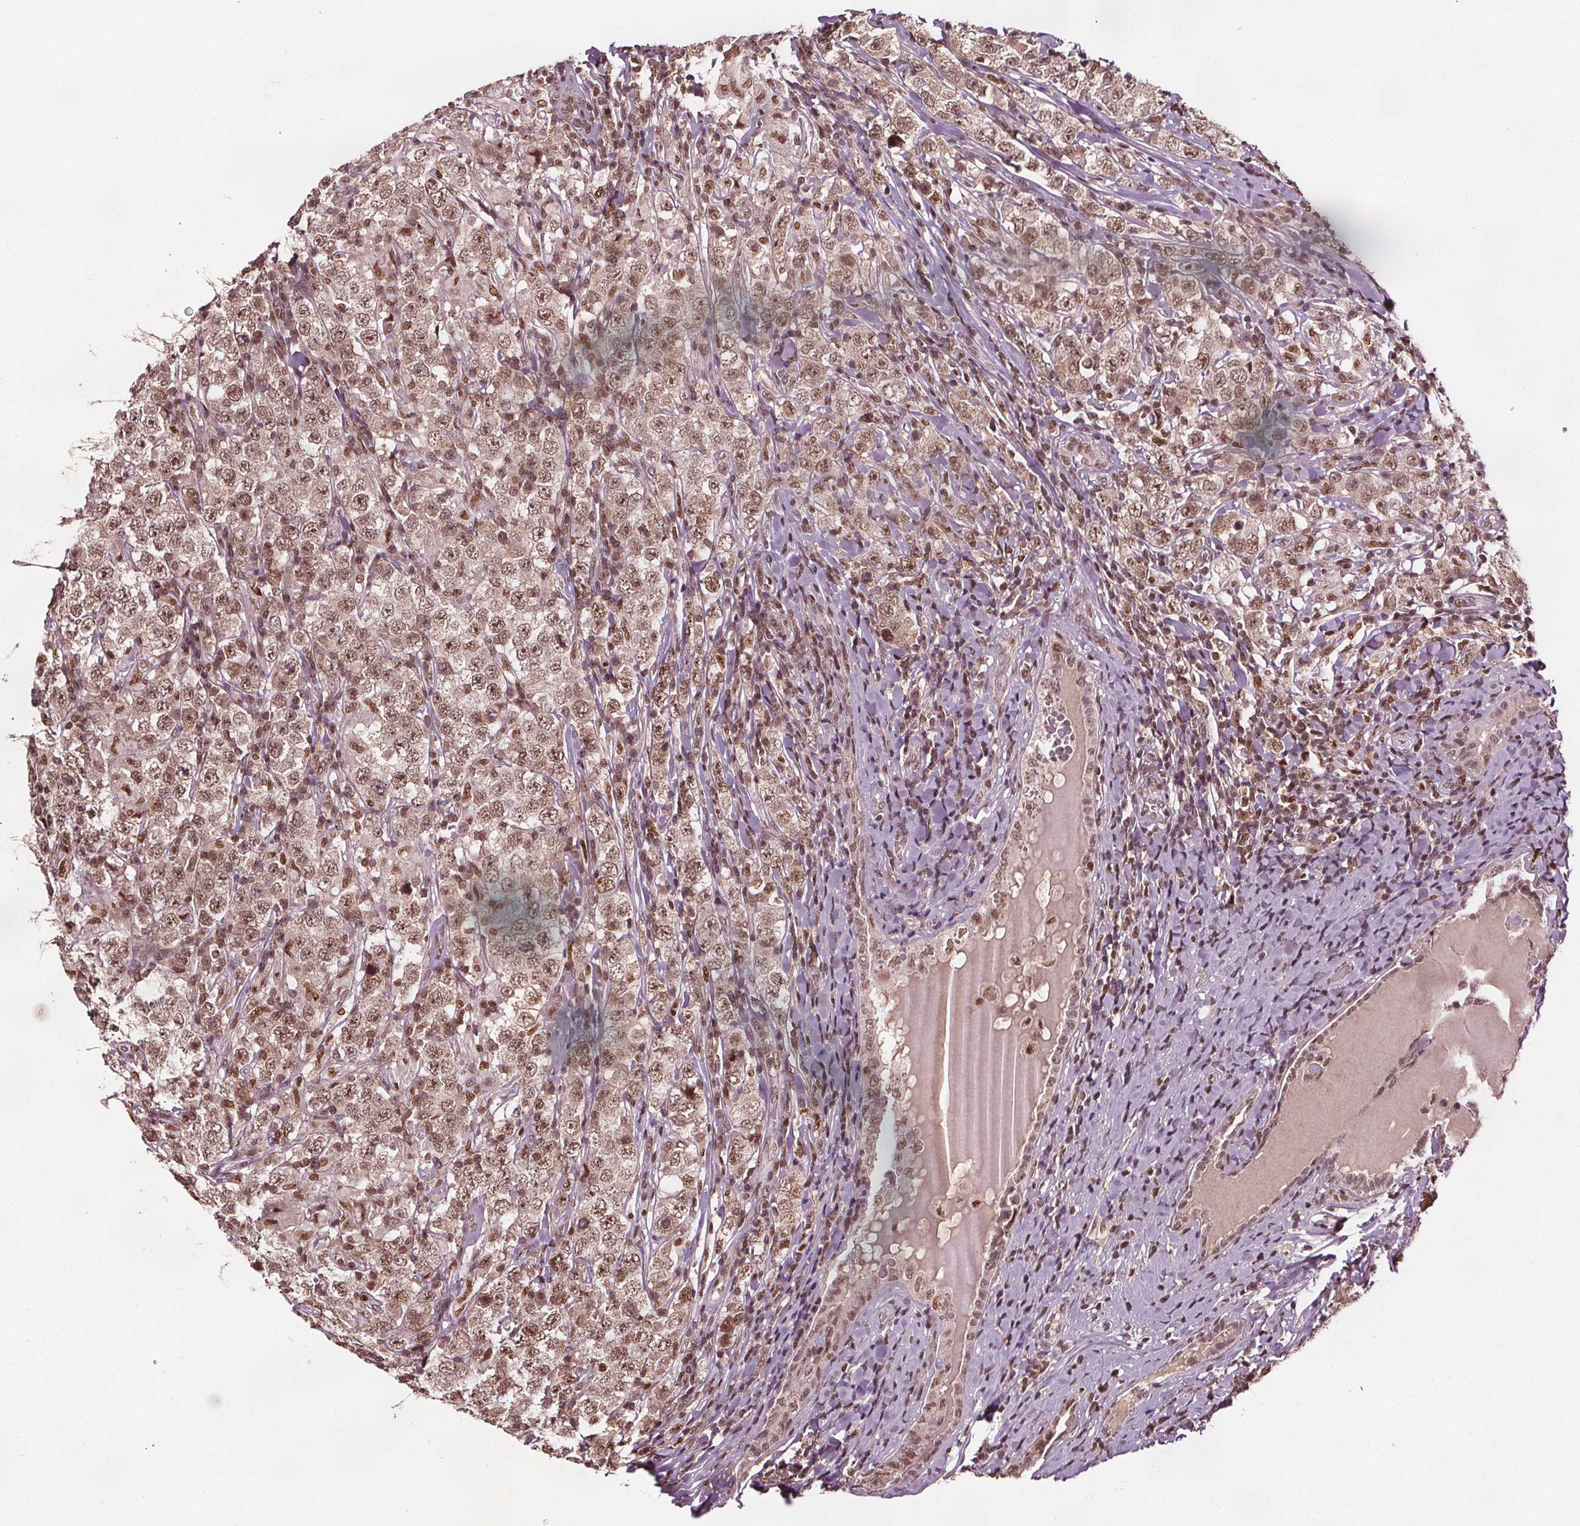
{"staining": {"intensity": "moderate", "quantity": ">75%", "location": "cytoplasmic/membranous,nuclear"}, "tissue": "testis cancer", "cell_type": "Tumor cells", "image_type": "cancer", "snomed": [{"axis": "morphology", "description": "Seminoma, NOS"}, {"axis": "morphology", "description": "Carcinoma, Embryonal, NOS"}, {"axis": "topography", "description": "Testis"}], "caption": "The image shows immunohistochemical staining of testis cancer (embryonal carcinoma). There is moderate cytoplasmic/membranous and nuclear staining is present in approximately >75% of tumor cells.", "gene": "DDX11", "patient": {"sex": "male", "age": 41}}